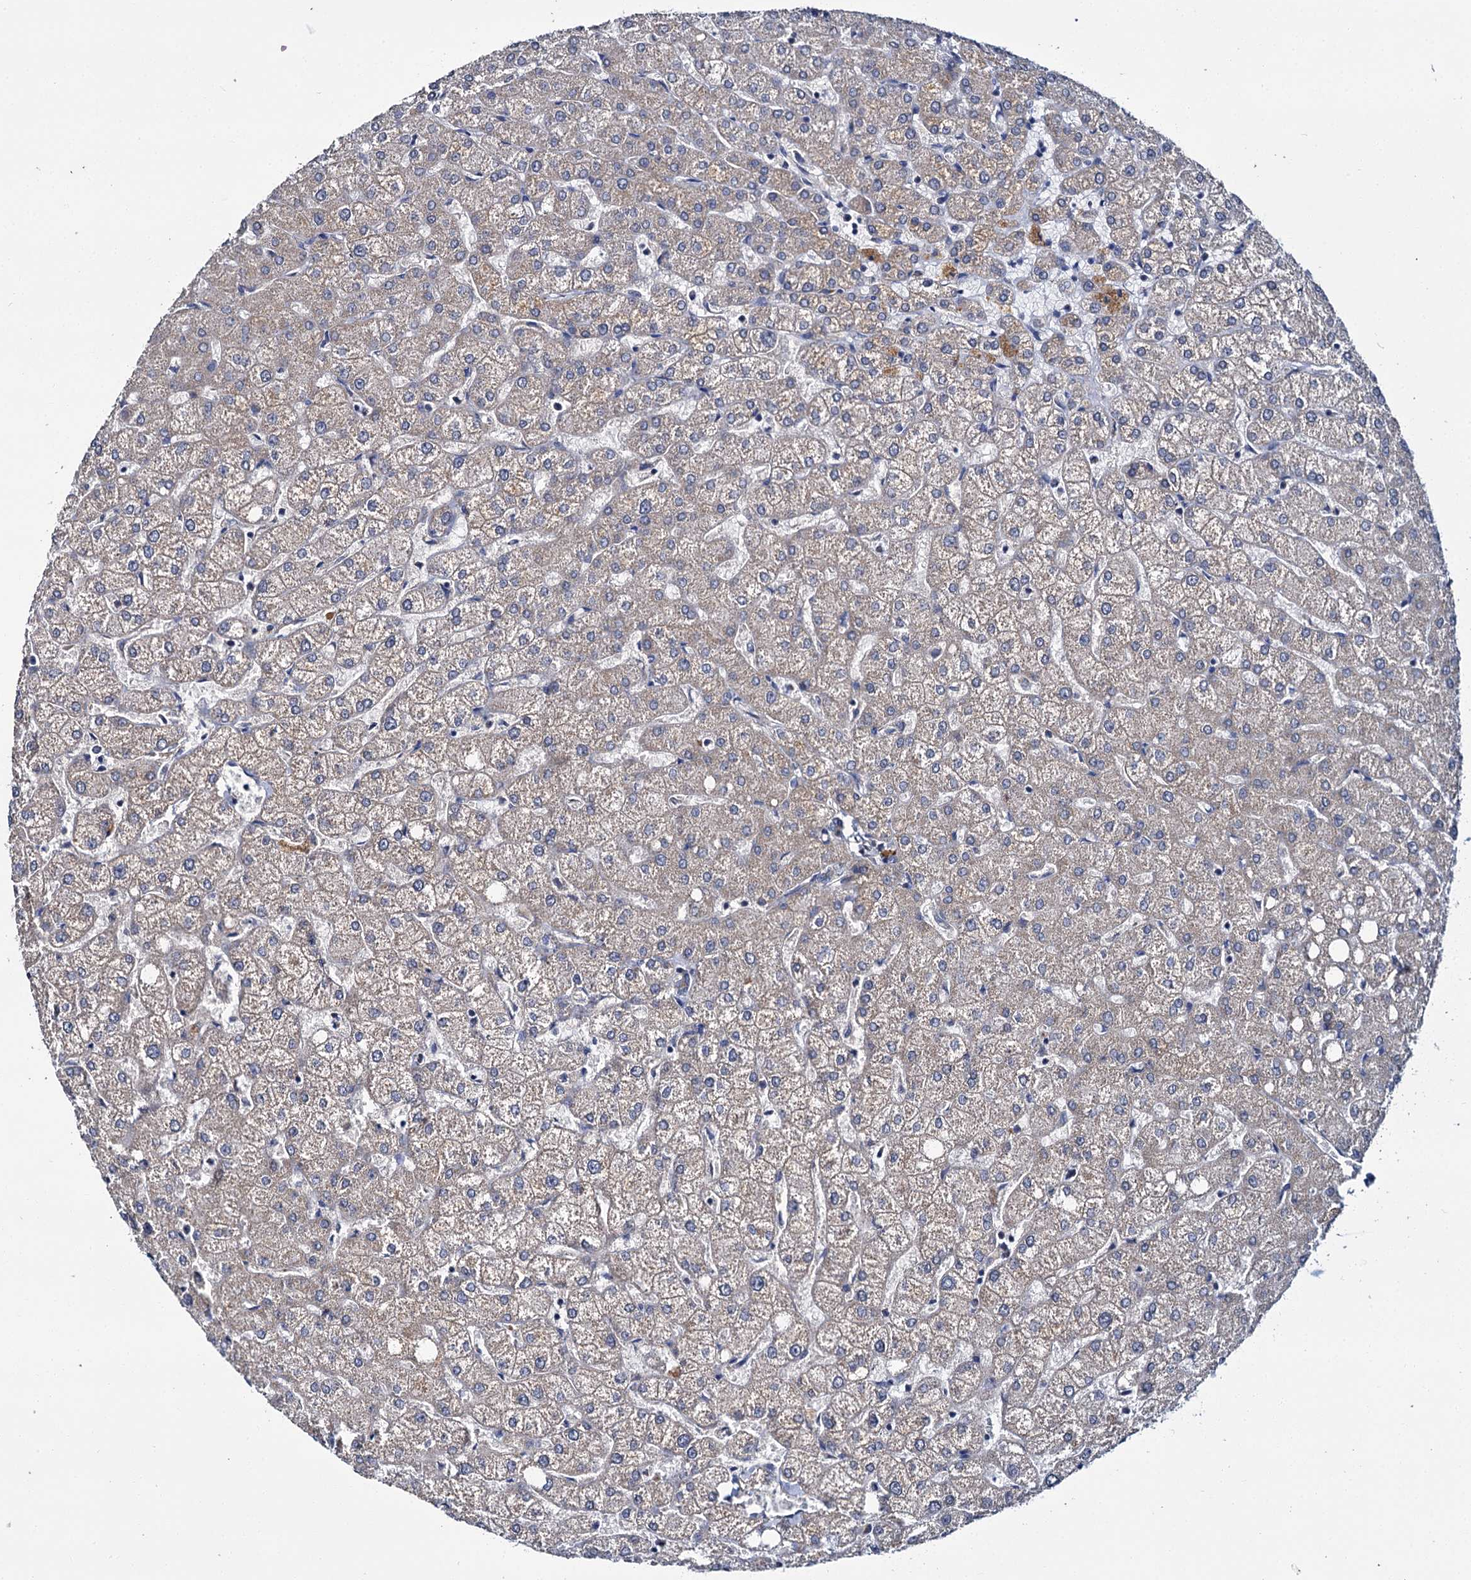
{"staining": {"intensity": "moderate", "quantity": ">75%", "location": "cytoplasmic/membranous"}, "tissue": "liver", "cell_type": "Cholangiocytes", "image_type": "normal", "snomed": [{"axis": "morphology", "description": "Normal tissue, NOS"}, {"axis": "topography", "description": "Liver"}], "caption": "Protein staining exhibits moderate cytoplasmic/membranous positivity in about >75% of cholangiocytes in unremarkable liver.", "gene": "CEP295", "patient": {"sex": "female", "age": 54}}